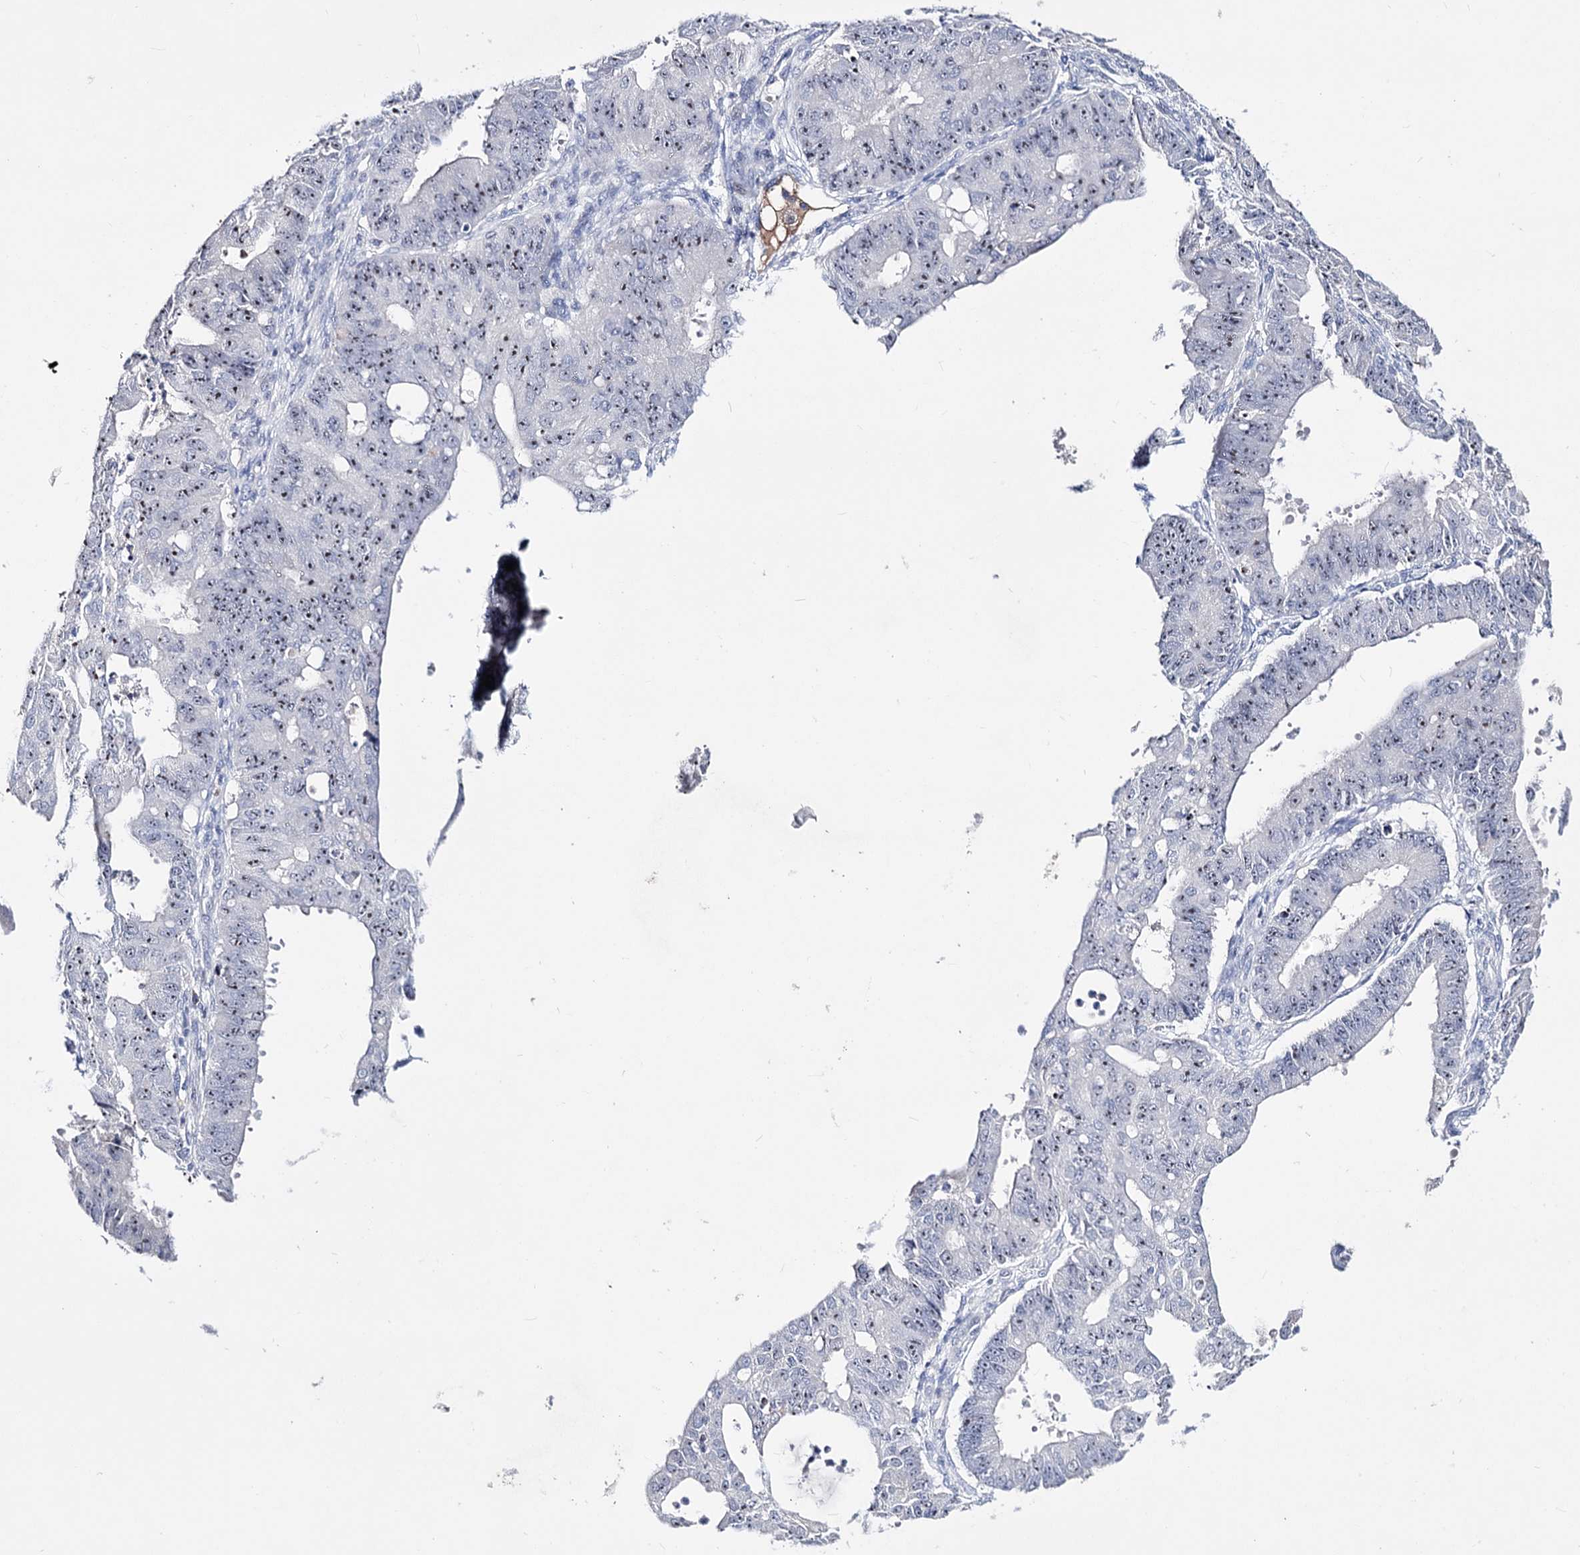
{"staining": {"intensity": "moderate", "quantity": "25%-75%", "location": "nuclear"}, "tissue": "ovarian cancer", "cell_type": "Tumor cells", "image_type": "cancer", "snomed": [{"axis": "morphology", "description": "Carcinoma, endometroid"}, {"axis": "topography", "description": "Appendix"}, {"axis": "topography", "description": "Ovary"}], "caption": "Protein staining demonstrates moderate nuclear staining in about 25%-75% of tumor cells in ovarian endometroid carcinoma. The protein of interest is shown in brown color, while the nuclei are stained blue.", "gene": "PCGF5", "patient": {"sex": "female", "age": 42}}